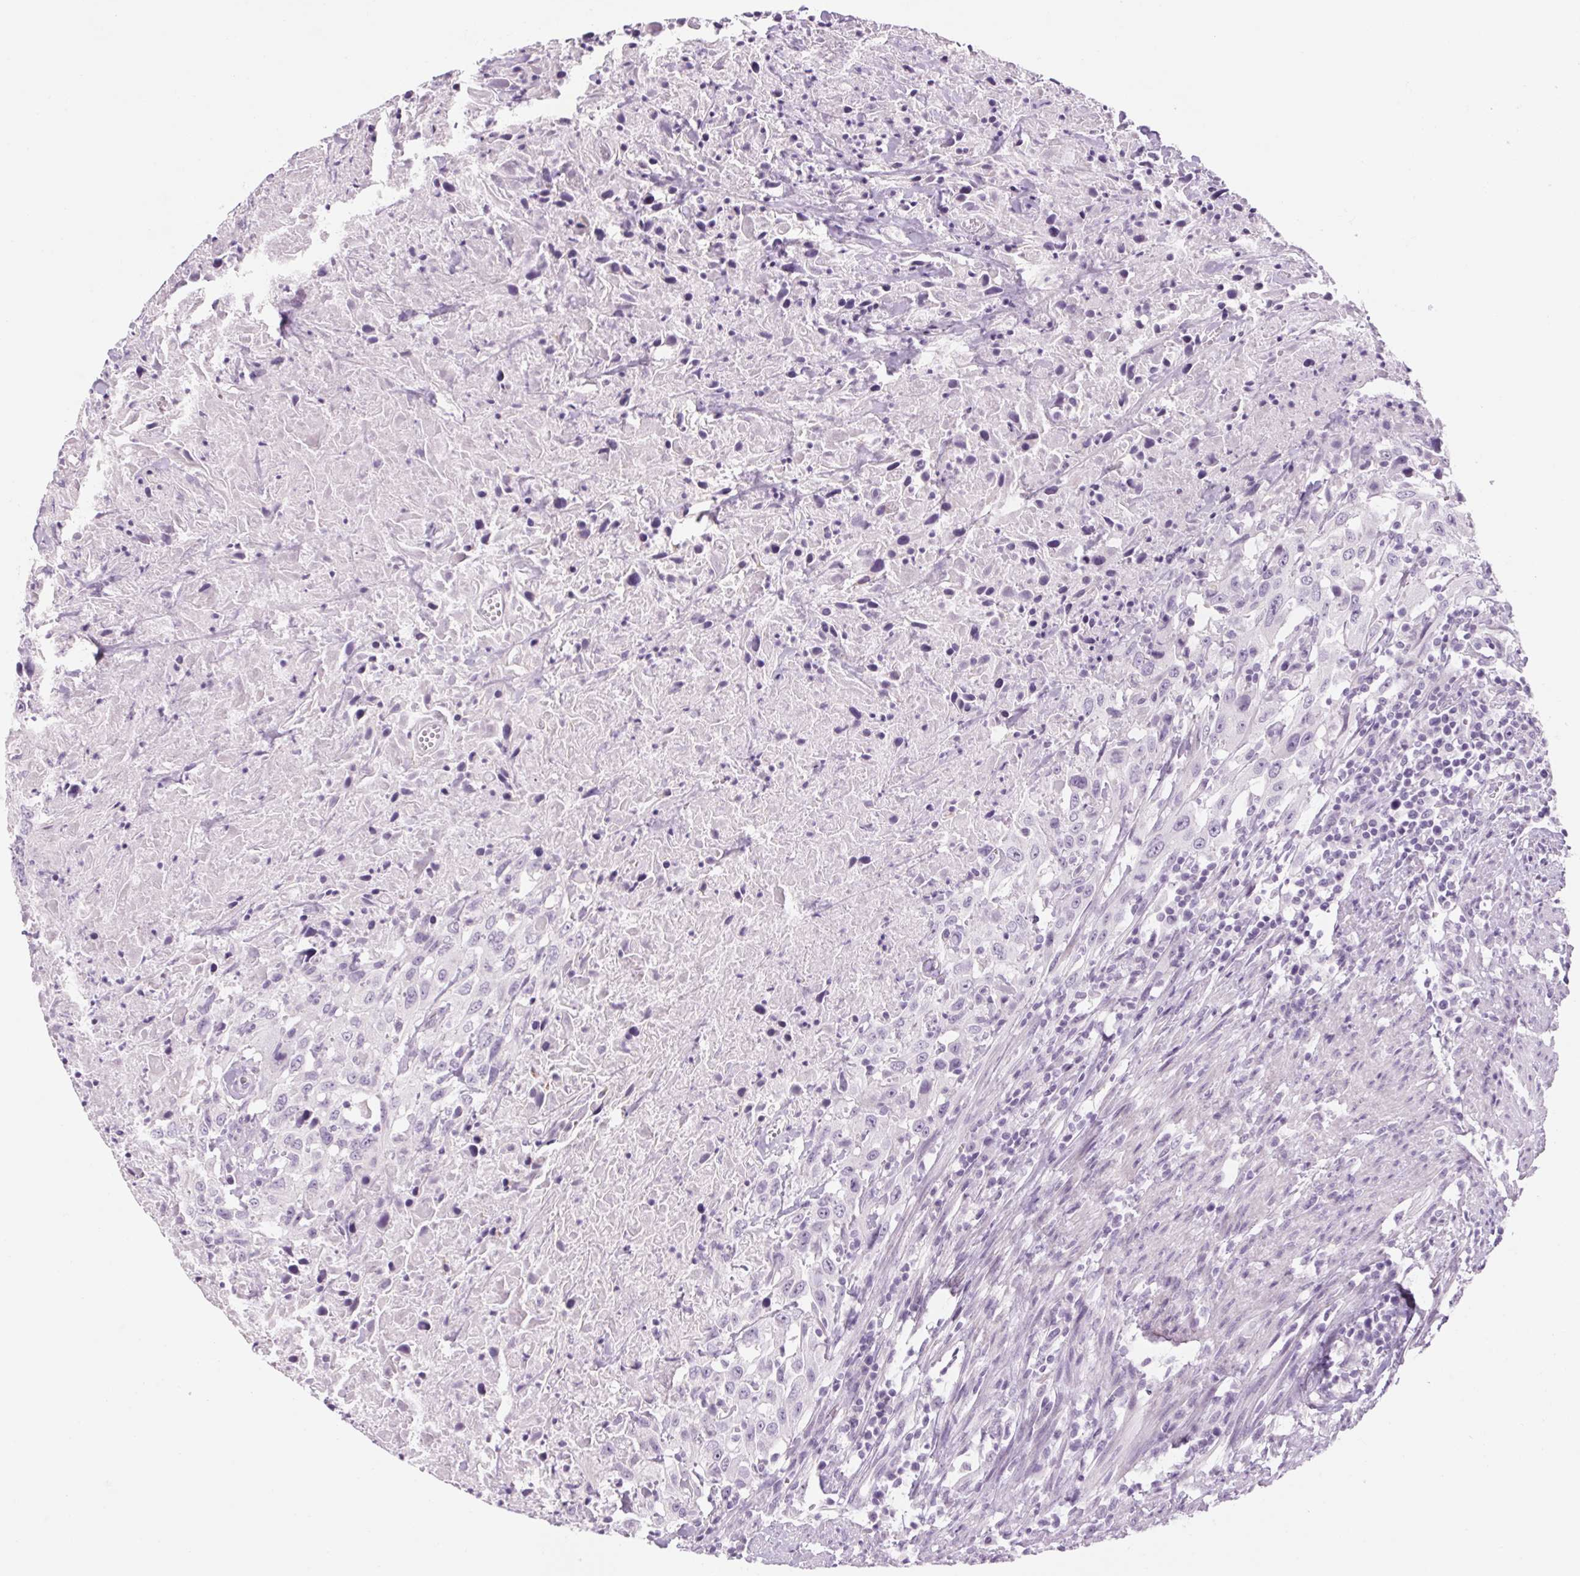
{"staining": {"intensity": "negative", "quantity": "none", "location": "none"}, "tissue": "urothelial cancer", "cell_type": "Tumor cells", "image_type": "cancer", "snomed": [{"axis": "morphology", "description": "Urothelial carcinoma, High grade"}, {"axis": "topography", "description": "Urinary bladder"}], "caption": "Immunohistochemistry of urothelial cancer exhibits no expression in tumor cells. The staining is performed using DAB (3,3'-diaminobenzidine) brown chromogen with nuclei counter-stained in using hematoxylin.", "gene": "RPTN", "patient": {"sex": "male", "age": 61}}